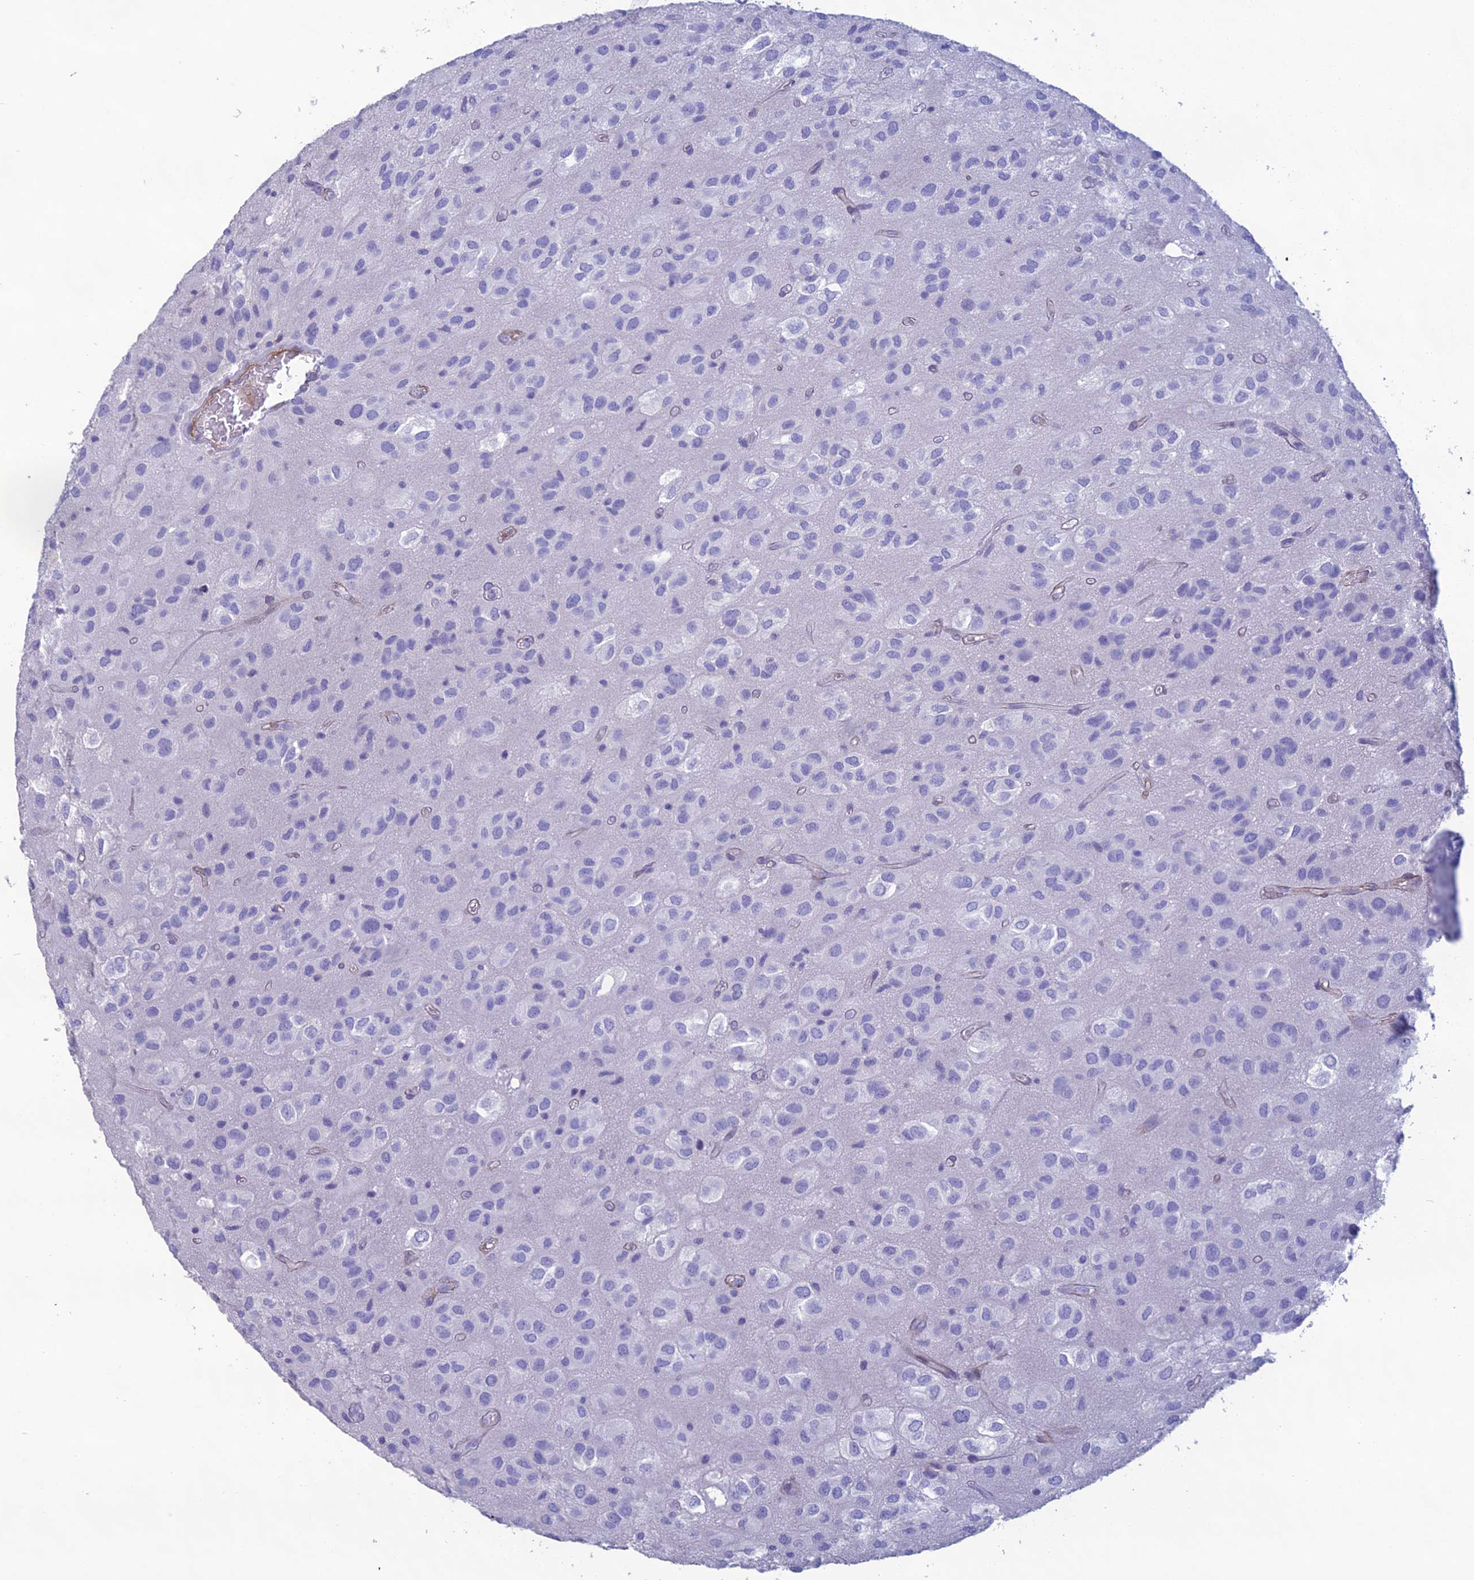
{"staining": {"intensity": "negative", "quantity": "none", "location": "none"}, "tissue": "glioma", "cell_type": "Tumor cells", "image_type": "cancer", "snomed": [{"axis": "morphology", "description": "Glioma, malignant, Low grade"}, {"axis": "topography", "description": "Brain"}], "caption": "The micrograph demonstrates no staining of tumor cells in glioma.", "gene": "OR56B1", "patient": {"sex": "male", "age": 66}}